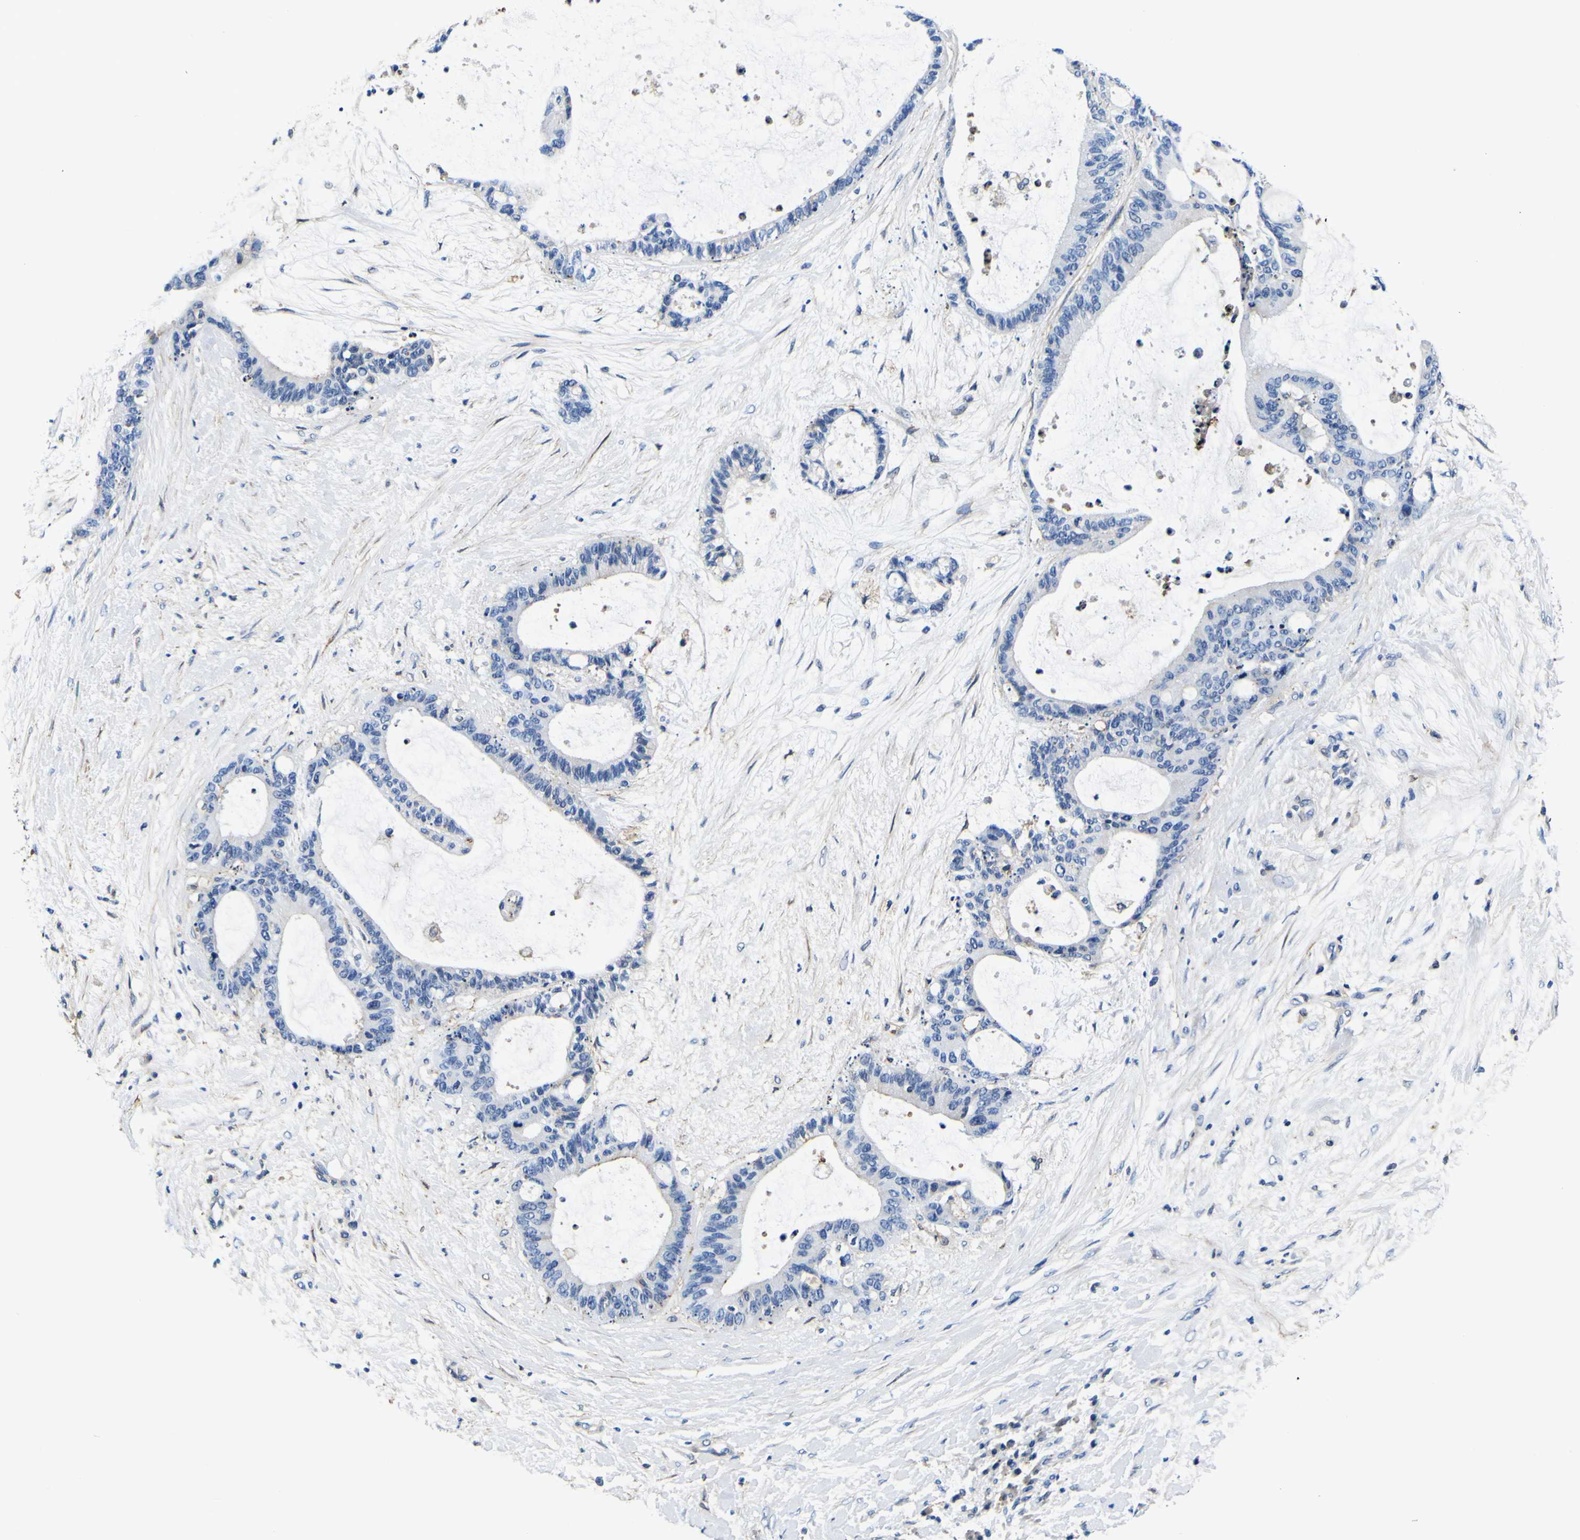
{"staining": {"intensity": "negative", "quantity": "none", "location": "none"}, "tissue": "liver cancer", "cell_type": "Tumor cells", "image_type": "cancer", "snomed": [{"axis": "morphology", "description": "Cholangiocarcinoma"}, {"axis": "topography", "description": "Liver"}], "caption": "High magnification brightfield microscopy of cholangiocarcinoma (liver) stained with DAB (brown) and counterstained with hematoxylin (blue): tumor cells show no significant staining. The staining was performed using DAB to visualize the protein expression in brown, while the nuclei were stained in blue with hematoxylin (Magnification: 20x).", "gene": "PXDN", "patient": {"sex": "female", "age": 73}}